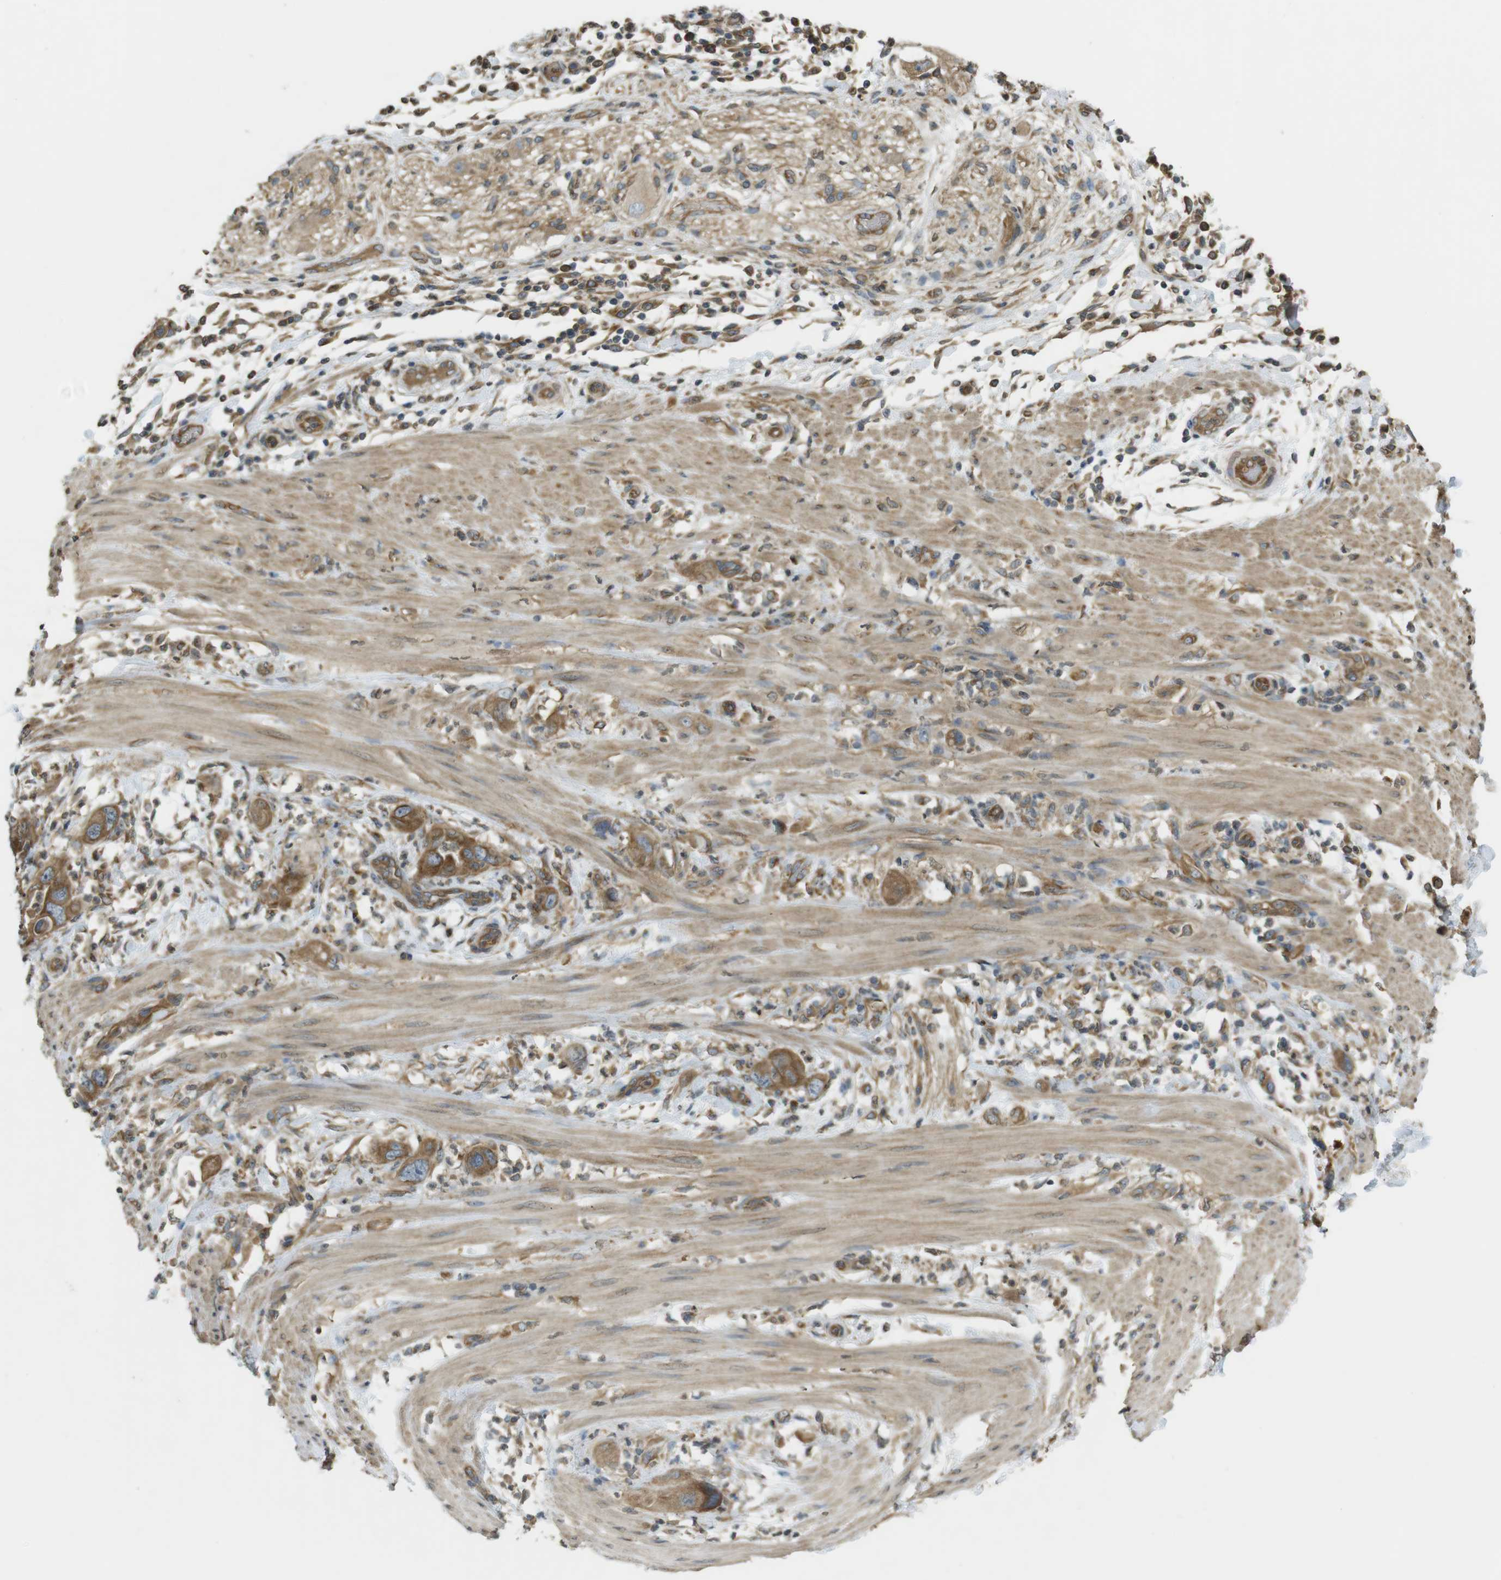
{"staining": {"intensity": "moderate", "quantity": ">75%", "location": "cytoplasmic/membranous"}, "tissue": "pancreatic cancer", "cell_type": "Tumor cells", "image_type": "cancer", "snomed": [{"axis": "morphology", "description": "Adenocarcinoma, NOS"}, {"axis": "topography", "description": "Pancreas"}], "caption": "Adenocarcinoma (pancreatic) was stained to show a protein in brown. There is medium levels of moderate cytoplasmic/membranous staining in approximately >75% of tumor cells. The staining was performed using DAB, with brown indicating positive protein expression. Nuclei are stained blue with hematoxylin.", "gene": "KIF5B", "patient": {"sex": "female", "age": 71}}